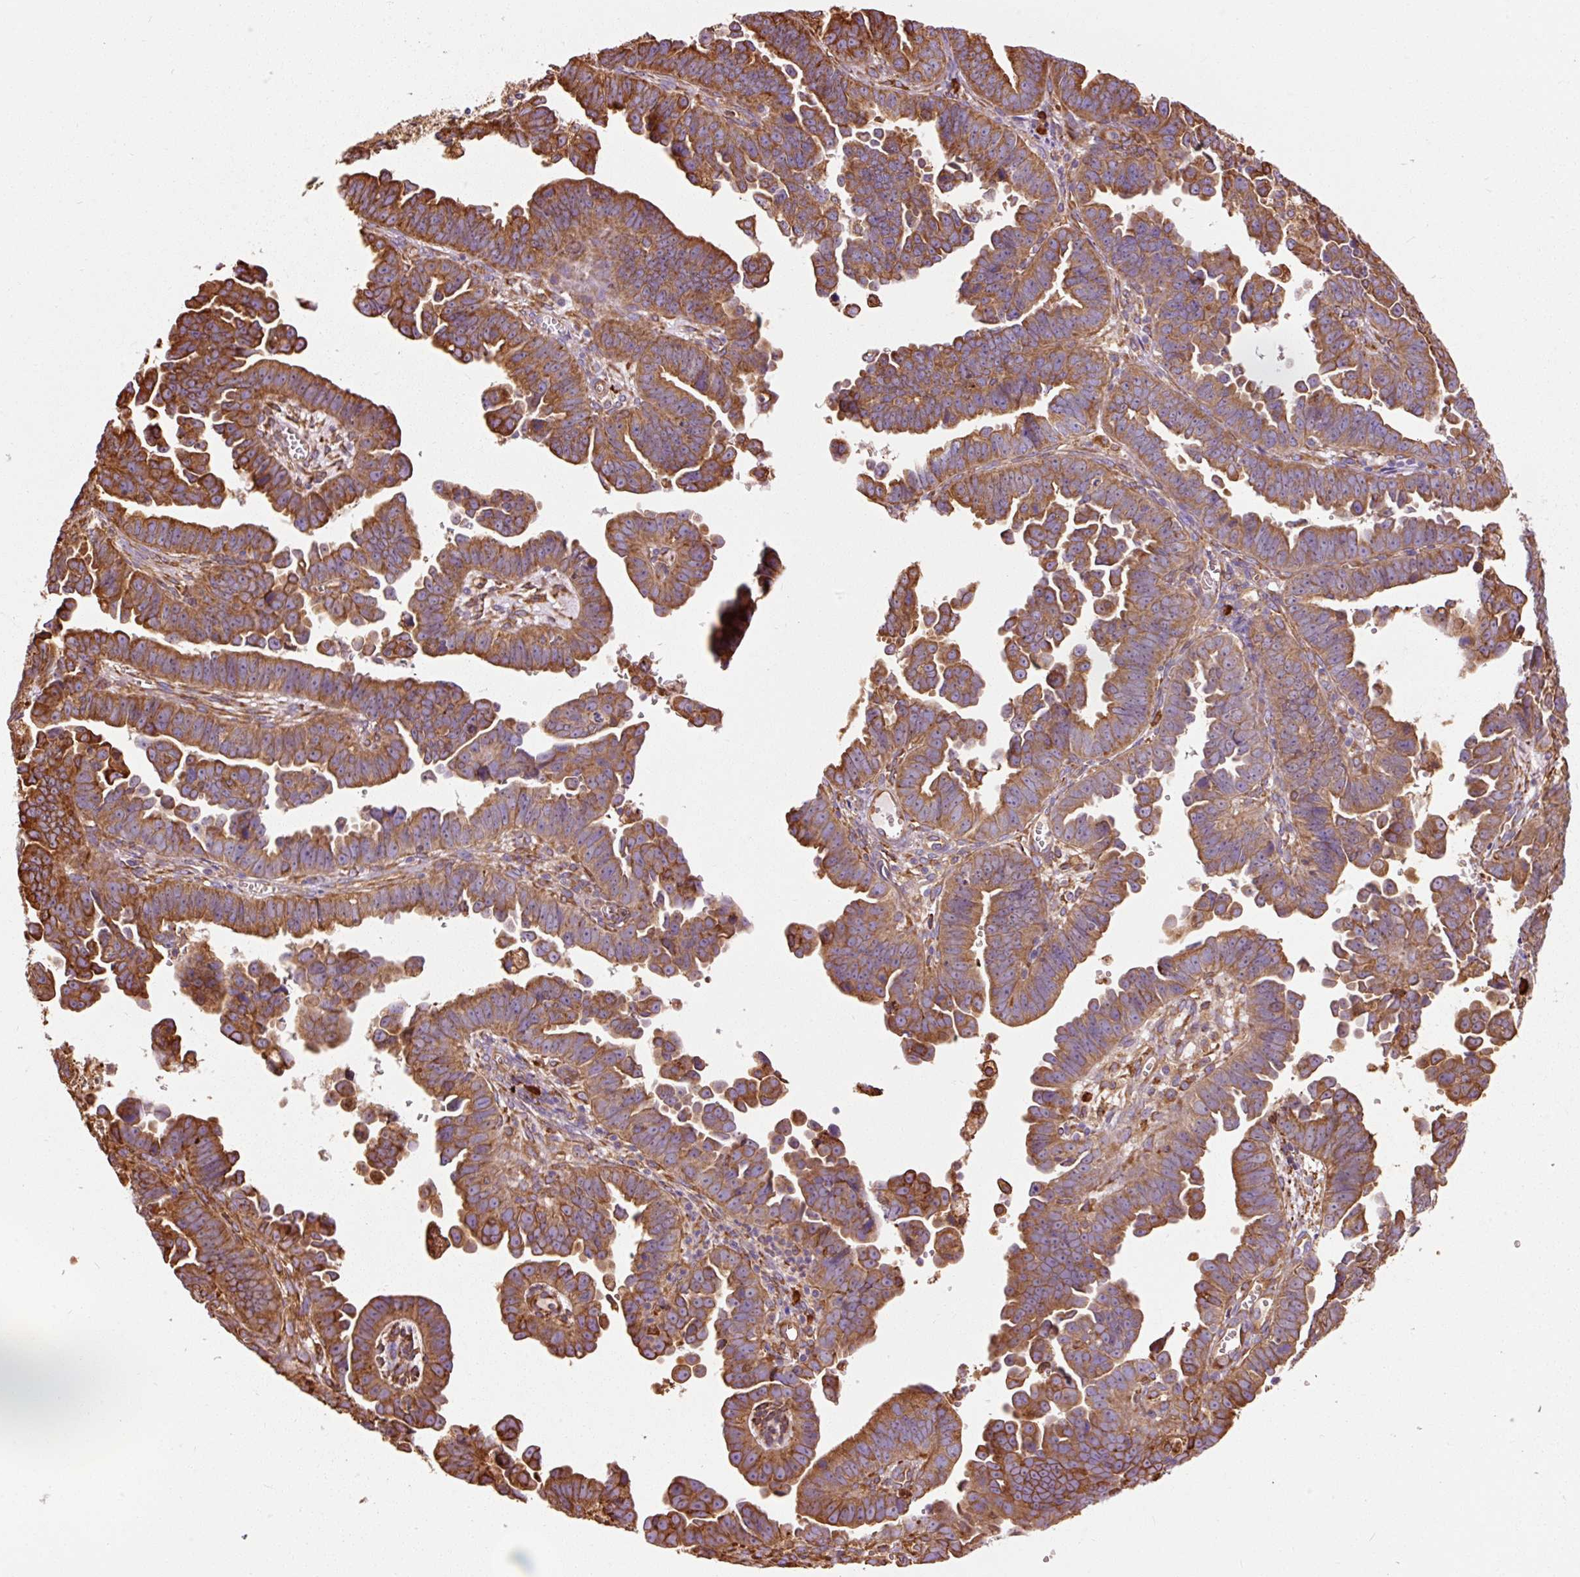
{"staining": {"intensity": "strong", "quantity": ">75%", "location": "cytoplasmic/membranous"}, "tissue": "endometrial cancer", "cell_type": "Tumor cells", "image_type": "cancer", "snomed": [{"axis": "morphology", "description": "Adenocarcinoma, NOS"}, {"axis": "topography", "description": "Endometrium"}], "caption": "Immunohistochemical staining of human endometrial adenocarcinoma reveals strong cytoplasmic/membranous protein expression in about >75% of tumor cells. Using DAB (brown) and hematoxylin (blue) stains, captured at high magnification using brightfield microscopy.", "gene": "KLC1", "patient": {"sex": "female", "age": 75}}